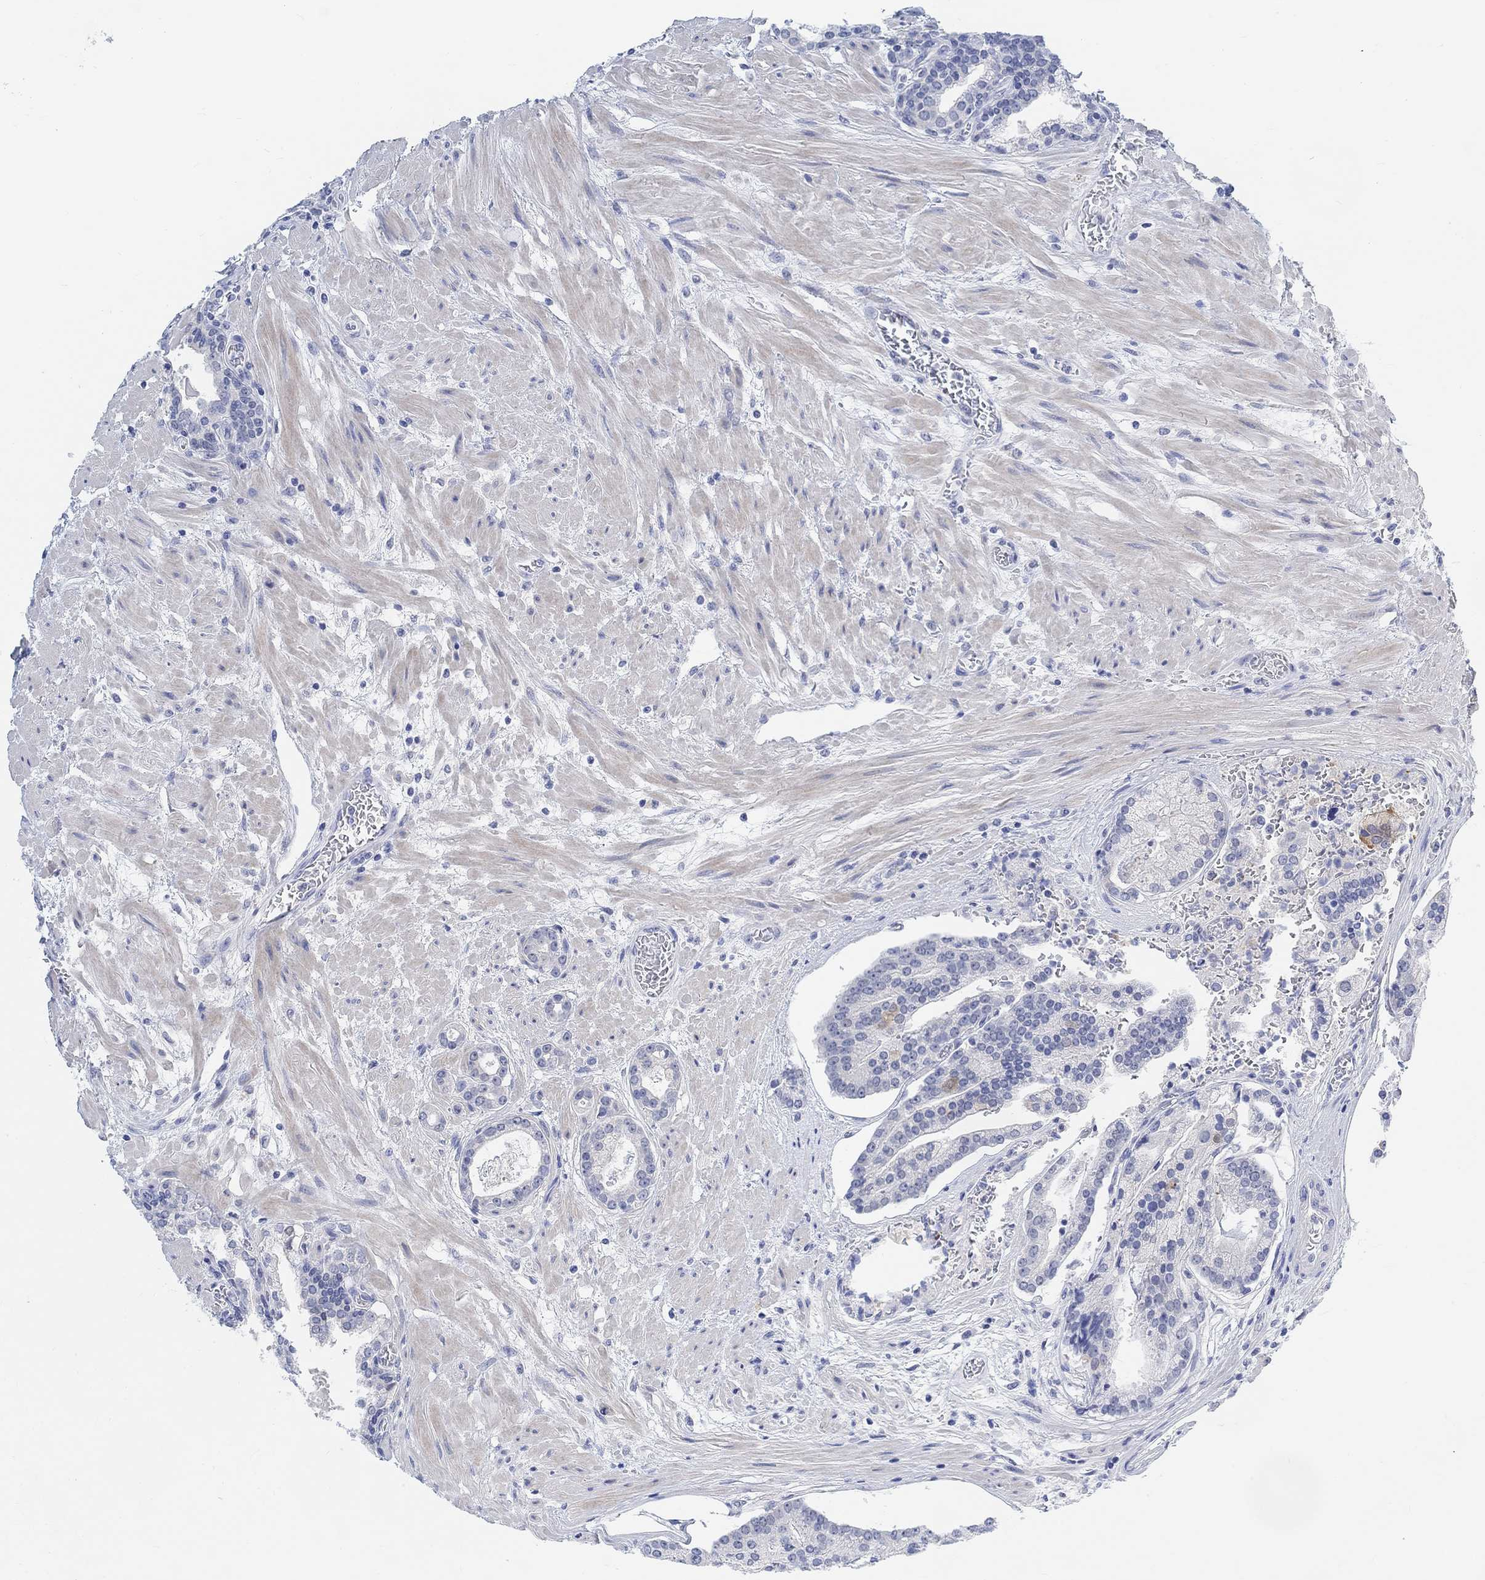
{"staining": {"intensity": "negative", "quantity": "none", "location": "none"}, "tissue": "prostate cancer", "cell_type": "Tumor cells", "image_type": "cancer", "snomed": [{"axis": "morphology", "description": "Adenocarcinoma, NOS"}, {"axis": "topography", "description": "Prostate and seminal vesicle, NOS"}, {"axis": "topography", "description": "Prostate"}], "caption": "The IHC image has no significant staining in tumor cells of prostate cancer tissue.", "gene": "ENO4", "patient": {"sex": "male", "age": 44}}